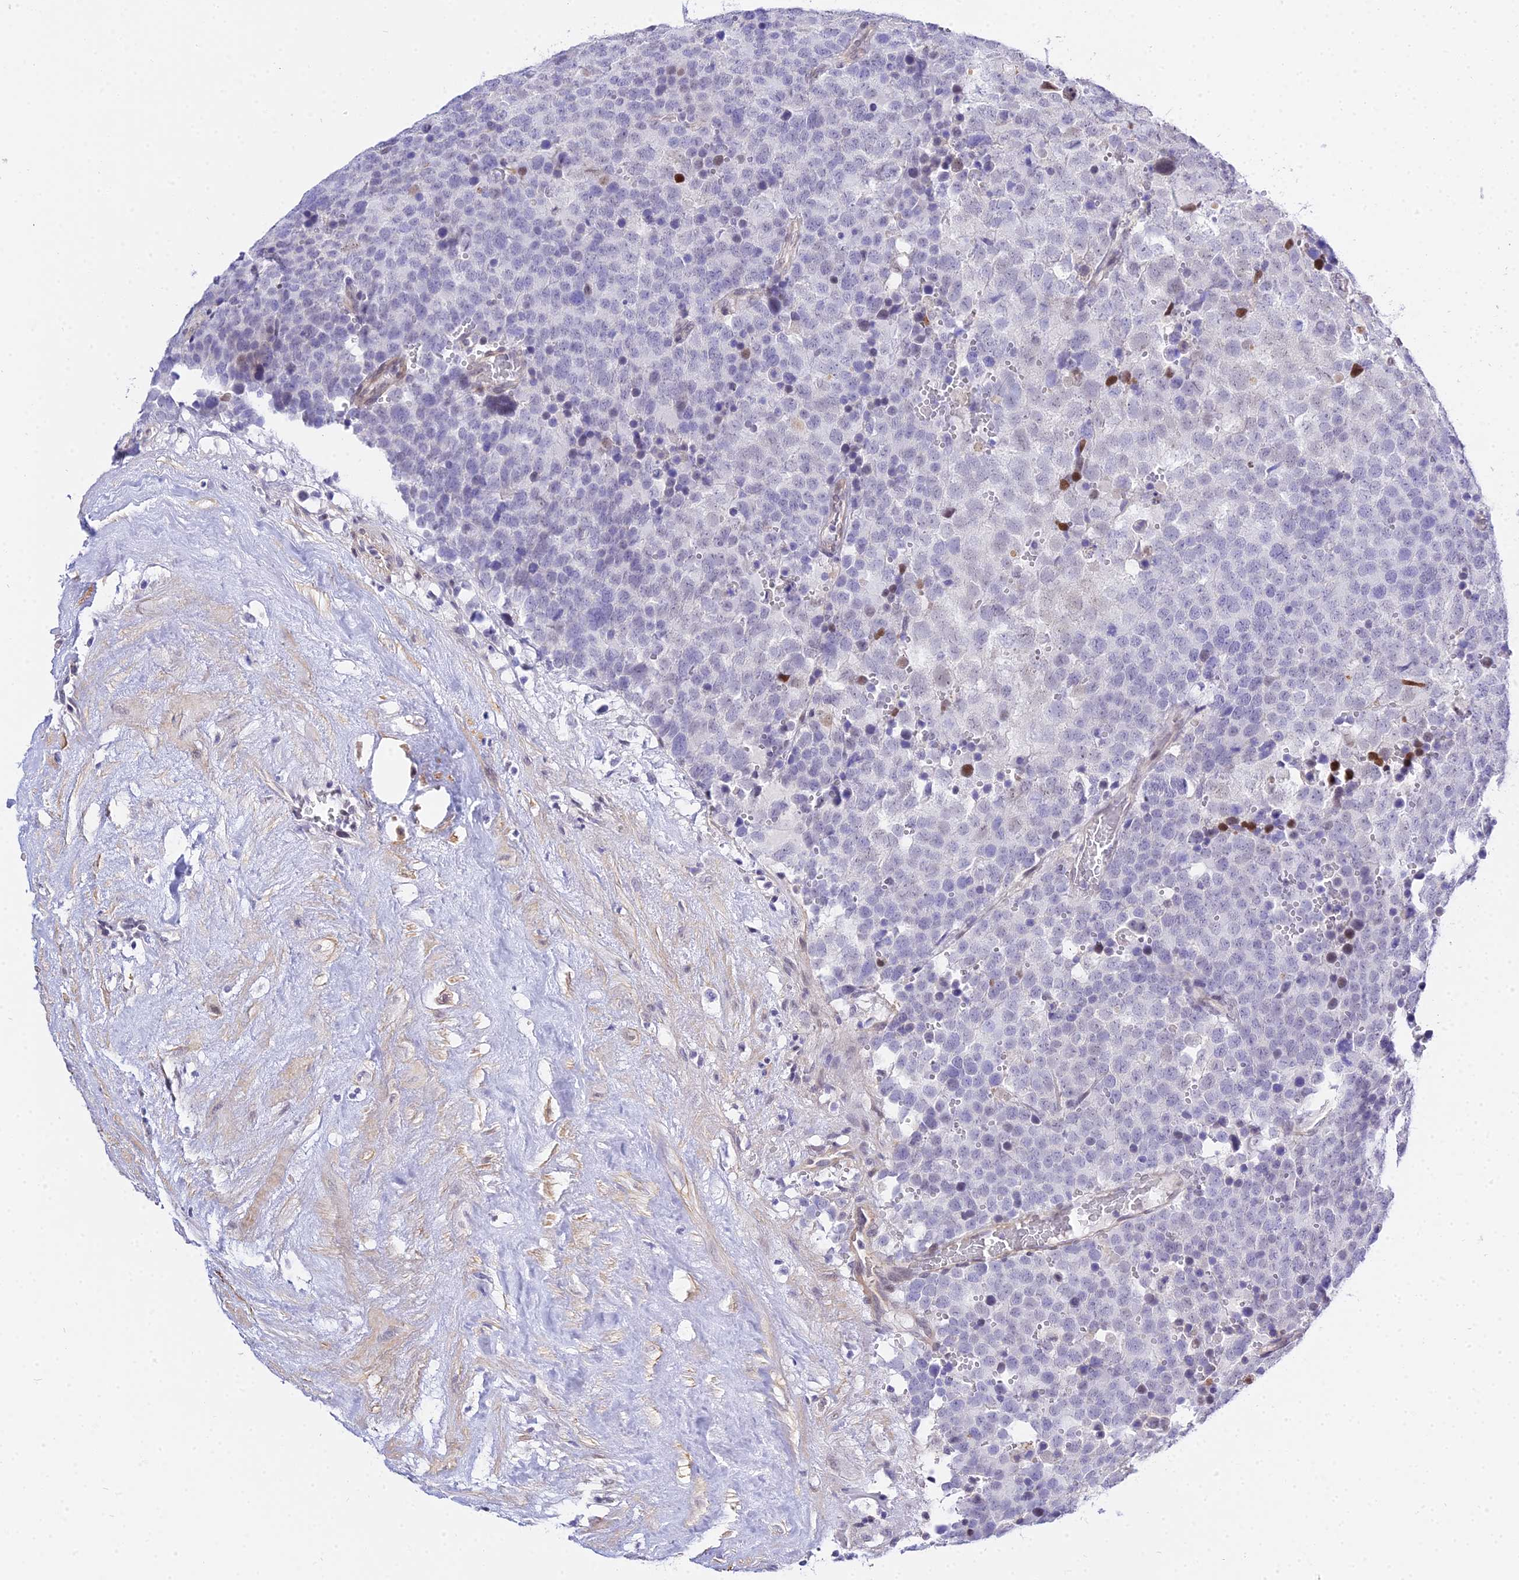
{"staining": {"intensity": "negative", "quantity": "none", "location": "none"}, "tissue": "testis cancer", "cell_type": "Tumor cells", "image_type": "cancer", "snomed": [{"axis": "morphology", "description": "Seminoma, NOS"}, {"axis": "topography", "description": "Testis"}], "caption": "High power microscopy histopathology image of an immunohistochemistry histopathology image of seminoma (testis), revealing no significant staining in tumor cells.", "gene": "ZNF628", "patient": {"sex": "male", "age": 71}}